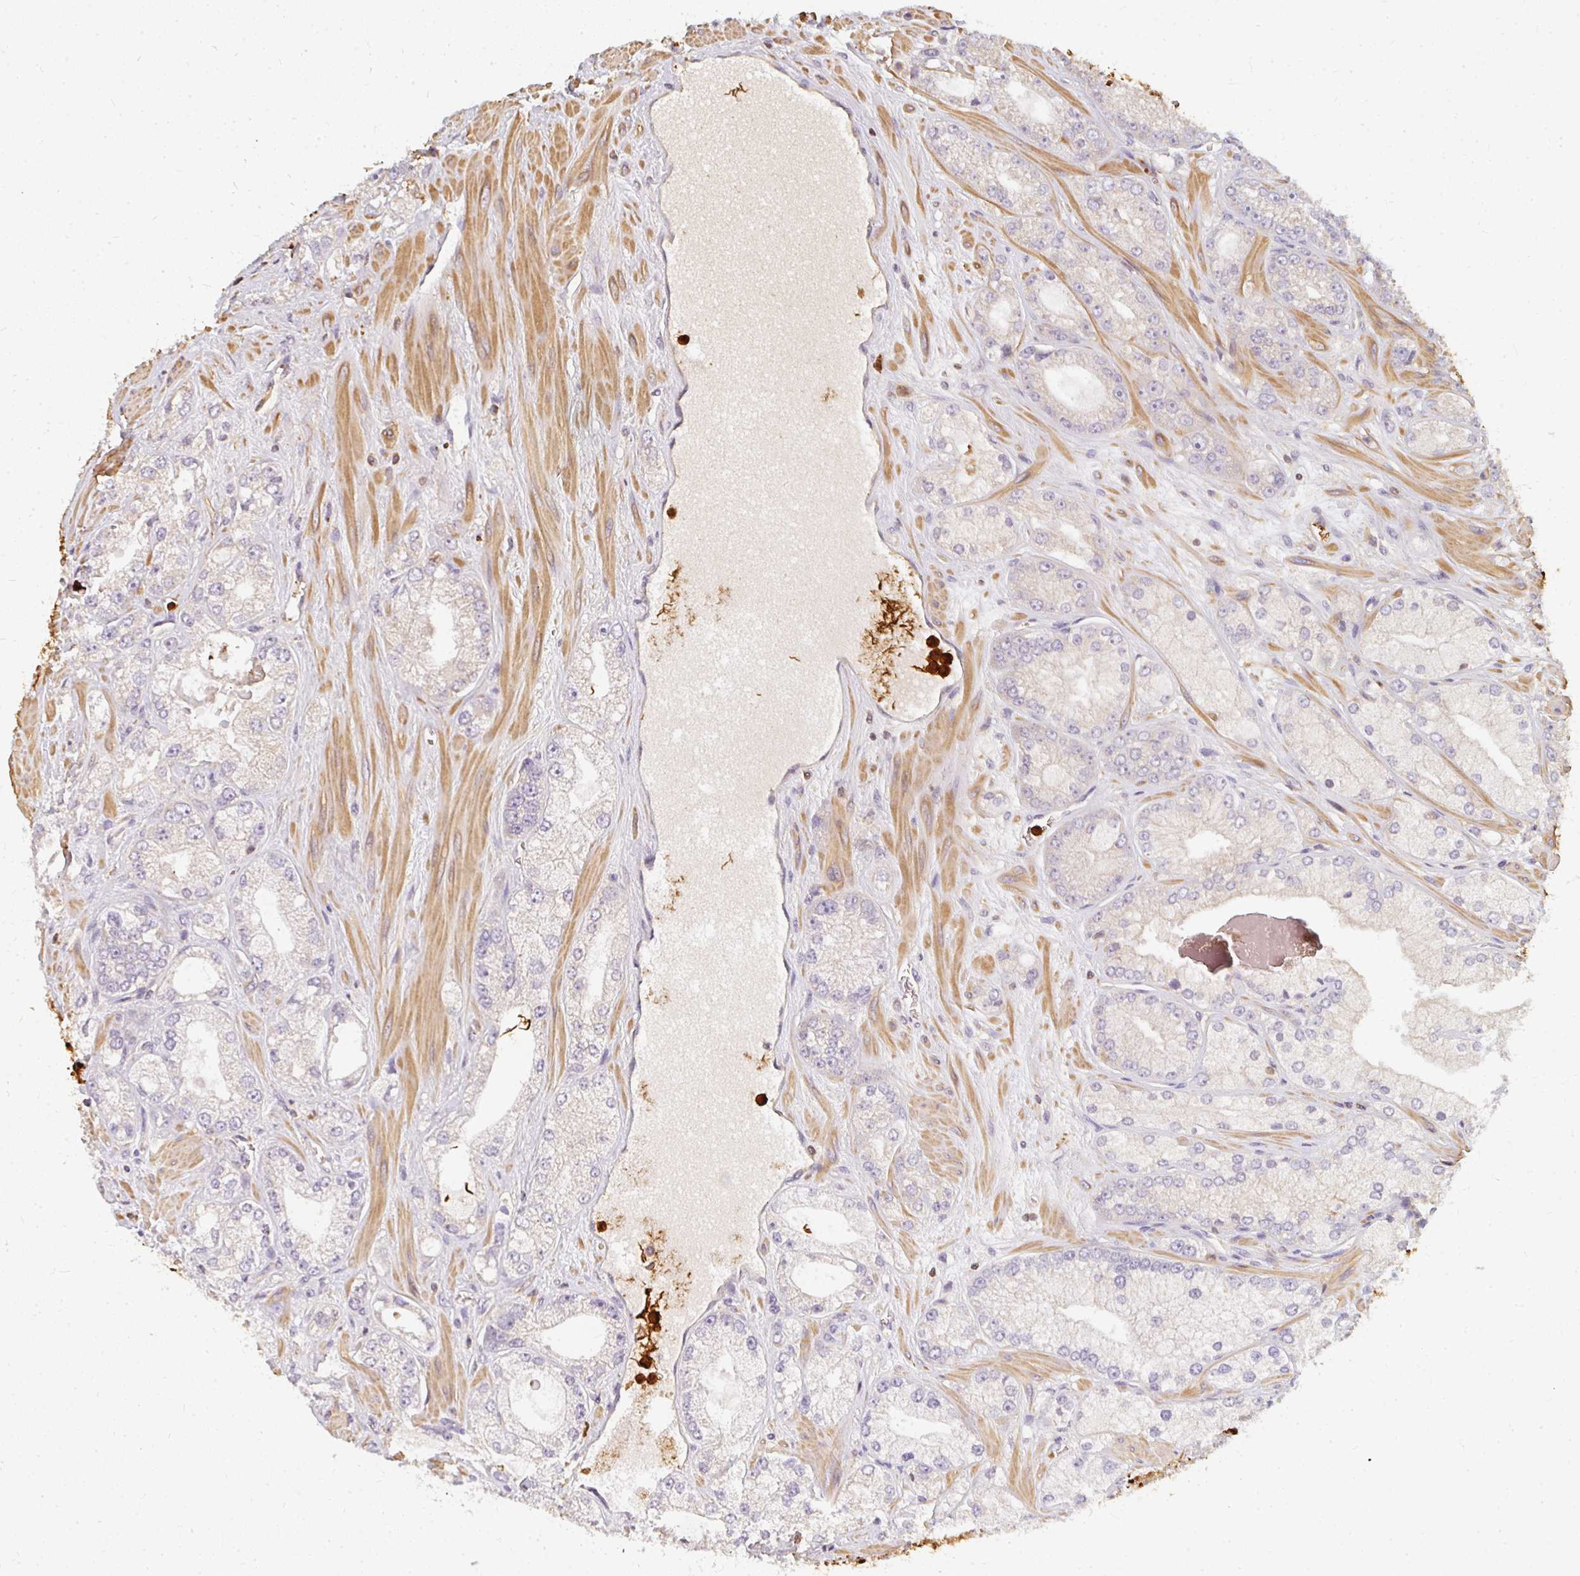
{"staining": {"intensity": "weak", "quantity": "25%-75%", "location": "cytoplasmic/membranous"}, "tissue": "prostate cancer", "cell_type": "Tumor cells", "image_type": "cancer", "snomed": [{"axis": "morphology", "description": "Normal tissue, NOS"}, {"axis": "morphology", "description": "Adenocarcinoma, High grade"}, {"axis": "topography", "description": "Prostate"}, {"axis": "topography", "description": "Peripheral nerve tissue"}], "caption": "A high-resolution micrograph shows immunohistochemistry staining of prostate high-grade adenocarcinoma, which reveals weak cytoplasmic/membranous positivity in about 25%-75% of tumor cells.", "gene": "CNTRL", "patient": {"sex": "male", "age": 68}}